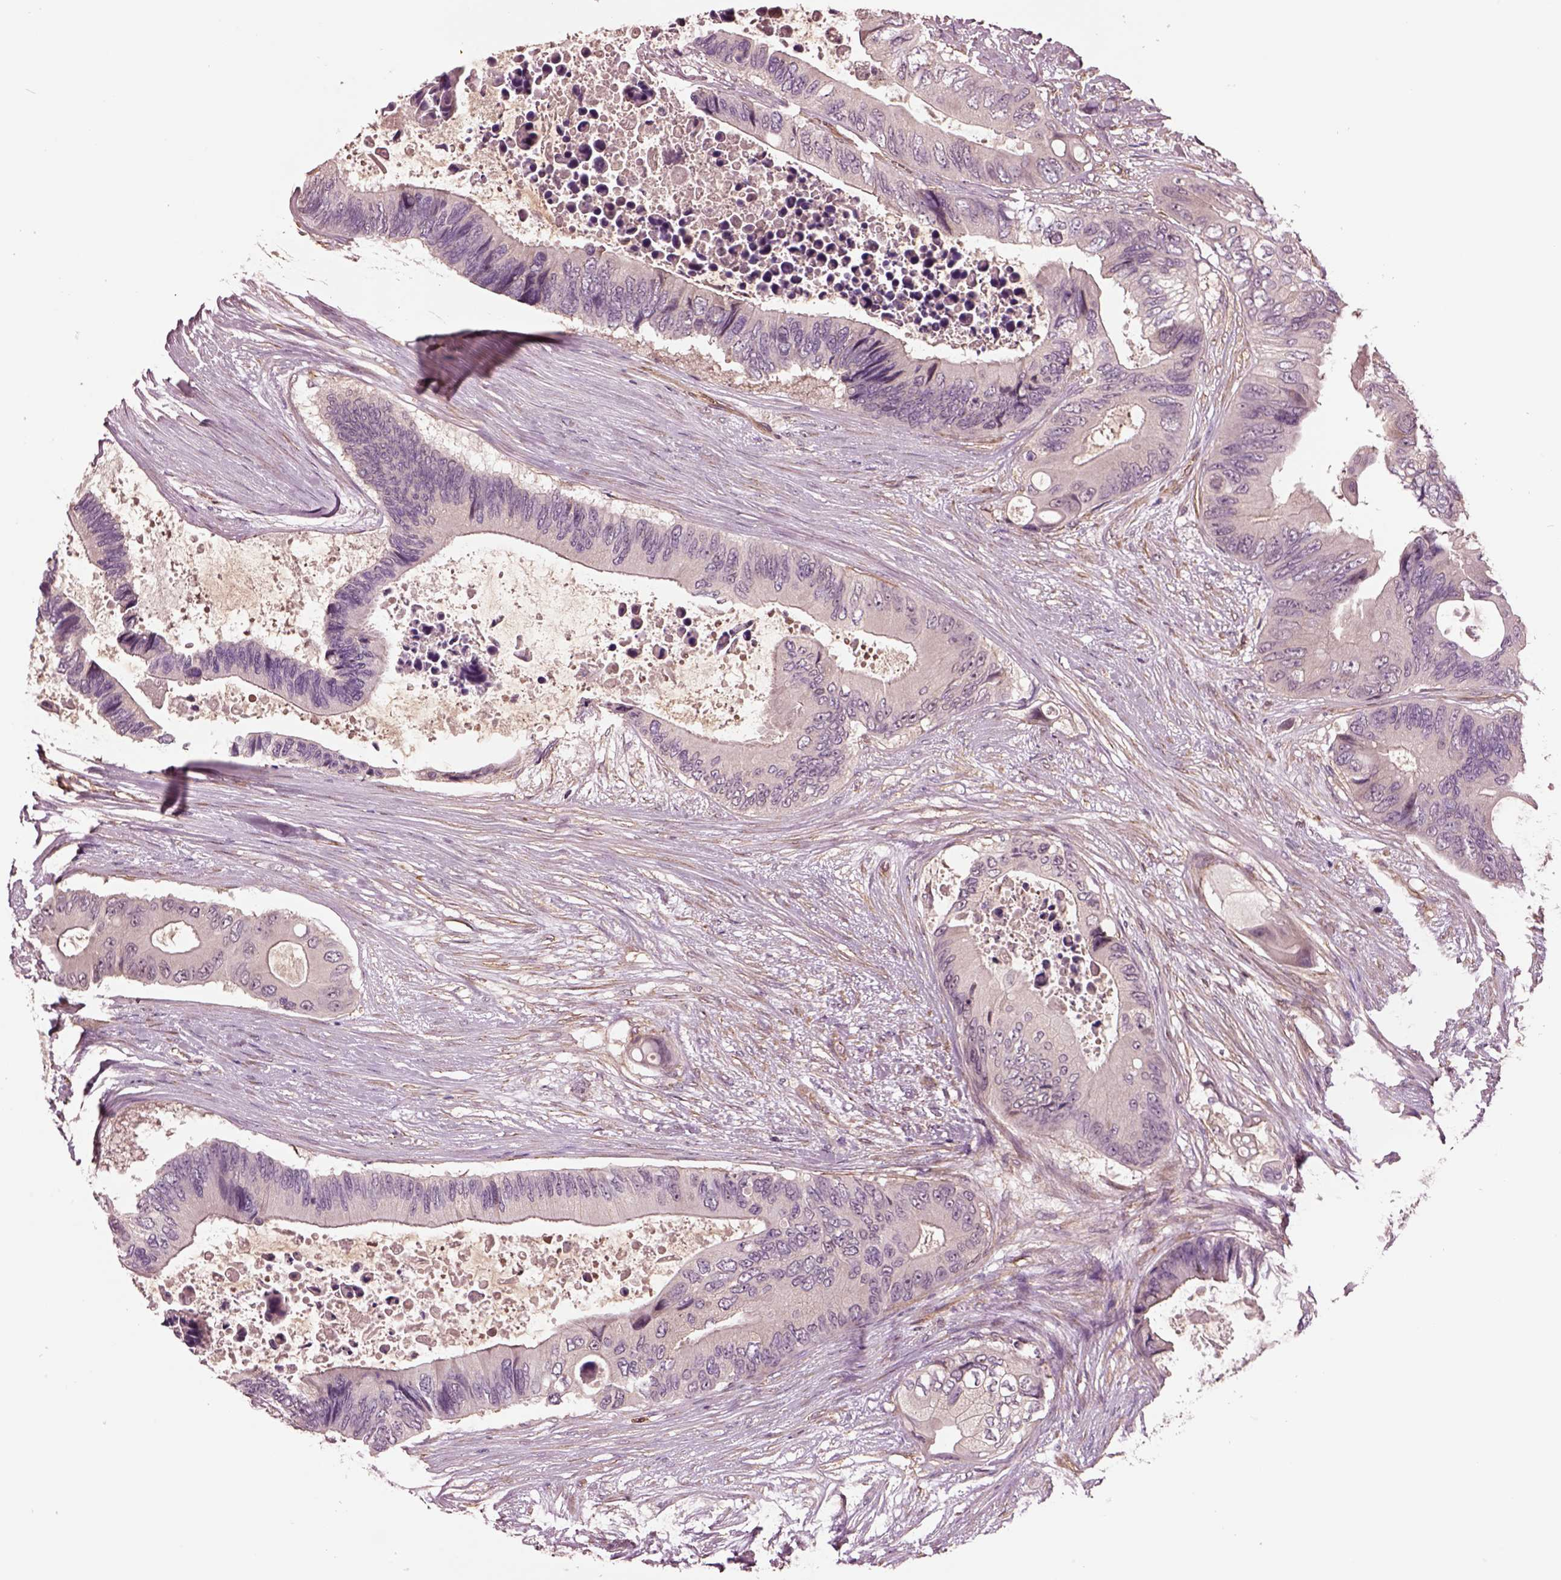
{"staining": {"intensity": "negative", "quantity": "none", "location": "none"}, "tissue": "colorectal cancer", "cell_type": "Tumor cells", "image_type": "cancer", "snomed": [{"axis": "morphology", "description": "Adenocarcinoma, NOS"}, {"axis": "topography", "description": "Rectum"}], "caption": "A micrograph of colorectal cancer (adenocarcinoma) stained for a protein demonstrates no brown staining in tumor cells.", "gene": "HTR1B", "patient": {"sex": "male", "age": 63}}